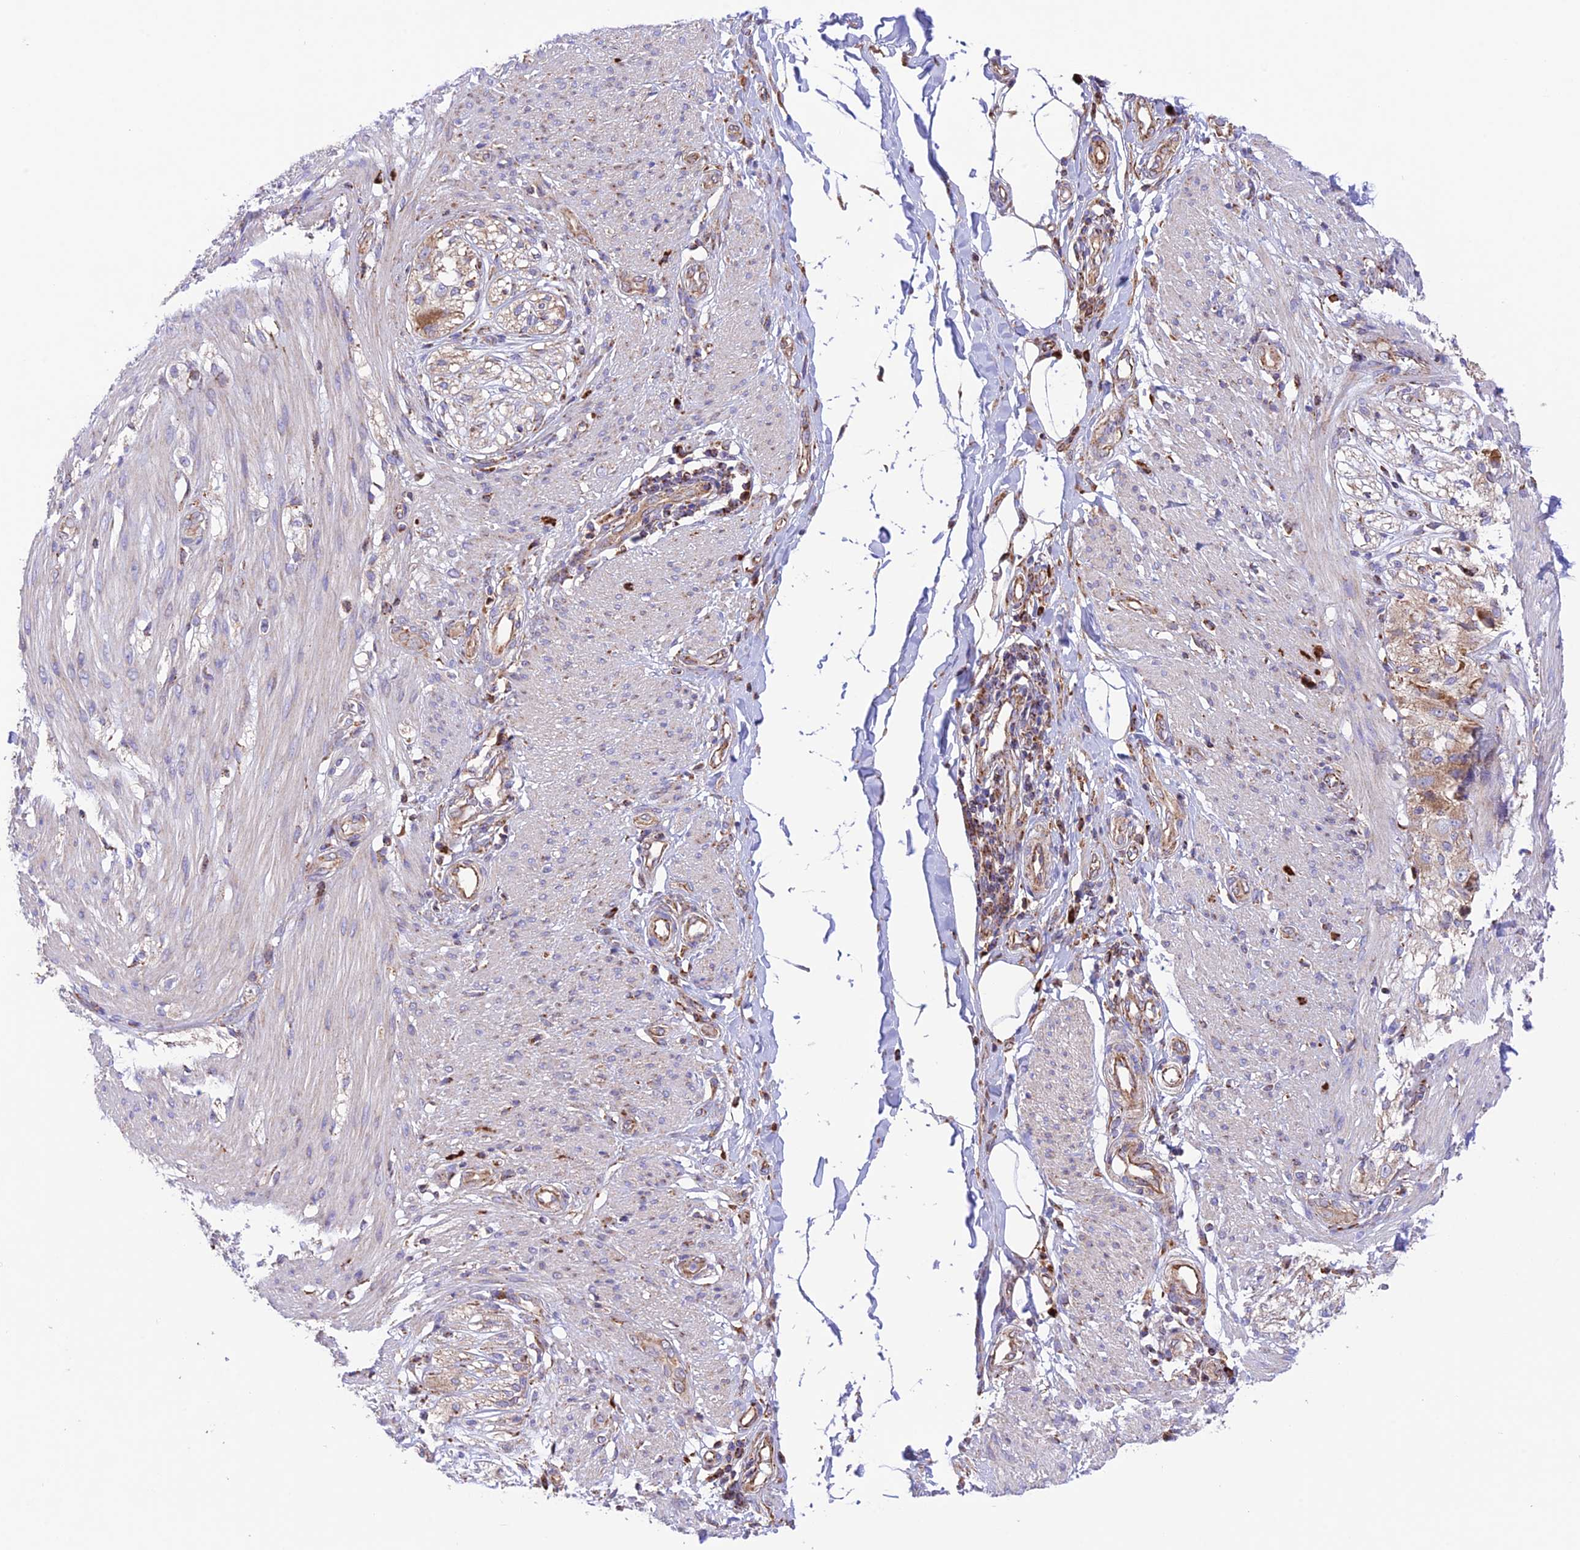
{"staining": {"intensity": "weak", "quantity": "<25%", "location": "cytoplasmic/membranous"}, "tissue": "smooth muscle", "cell_type": "Smooth muscle cells", "image_type": "normal", "snomed": [{"axis": "morphology", "description": "Normal tissue, NOS"}, {"axis": "morphology", "description": "Adenocarcinoma, NOS"}, {"axis": "topography", "description": "Colon"}, {"axis": "topography", "description": "Peripheral nerve tissue"}], "caption": "Human smooth muscle stained for a protein using IHC exhibits no expression in smooth muscle cells.", "gene": "UAP1L1", "patient": {"sex": "male", "age": 14}}